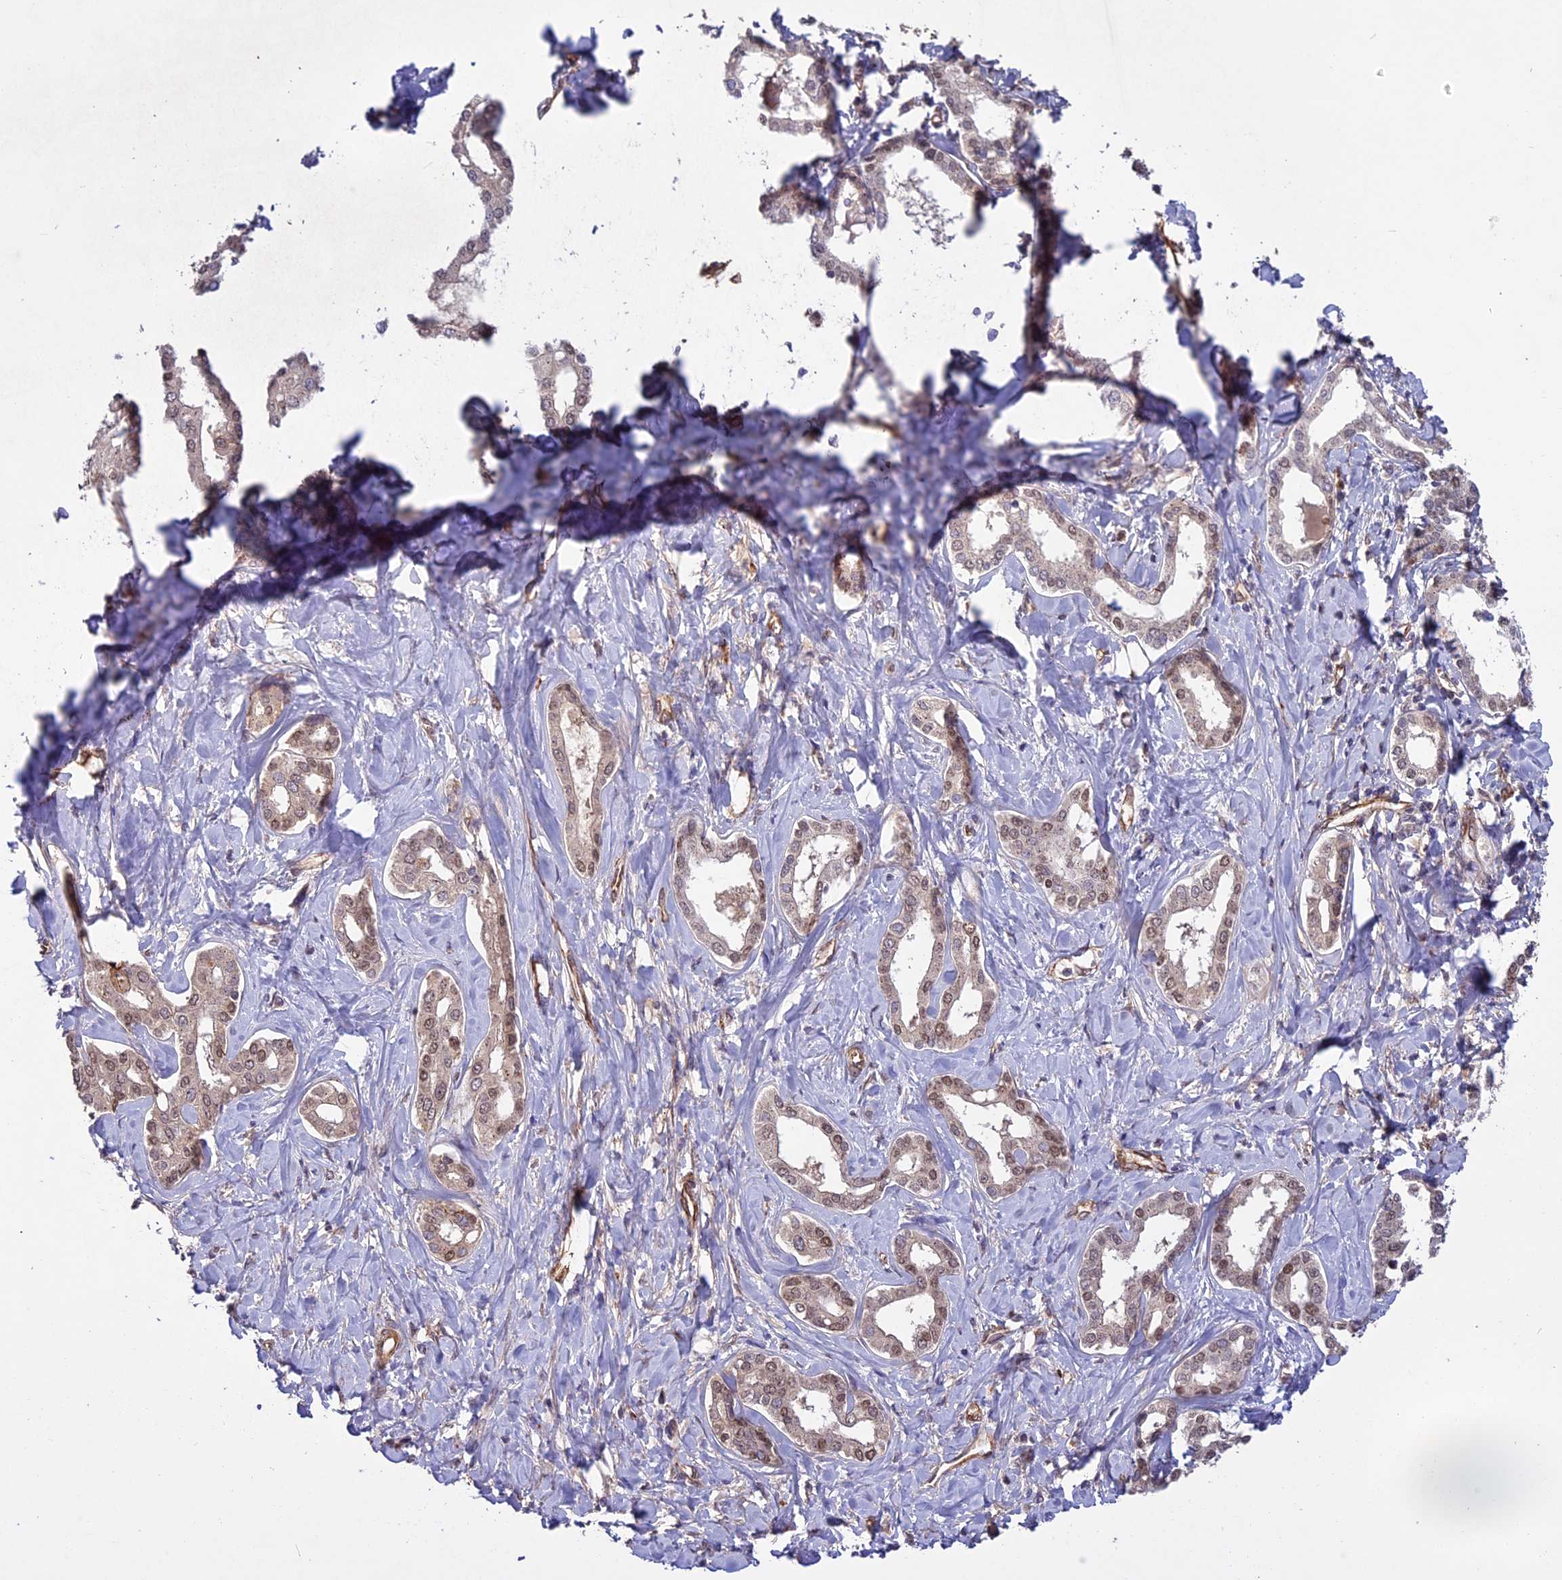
{"staining": {"intensity": "moderate", "quantity": "25%-75%", "location": "nuclear"}, "tissue": "liver cancer", "cell_type": "Tumor cells", "image_type": "cancer", "snomed": [{"axis": "morphology", "description": "Cholangiocarcinoma"}, {"axis": "topography", "description": "Liver"}], "caption": "Cholangiocarcinoma (liver) tissue reveals moderate nuclear staining in approximately 25%-75% of tumor cells, visualized by immunohistochemistry. Using DAB (3,3'-diaminobenzidine) (brown) and hematoxylin (blue) stains, captured at high magnification using brightfield microscopy.", "gene": "C3orf70", "patient": {"sex": "female", "age": 77}}